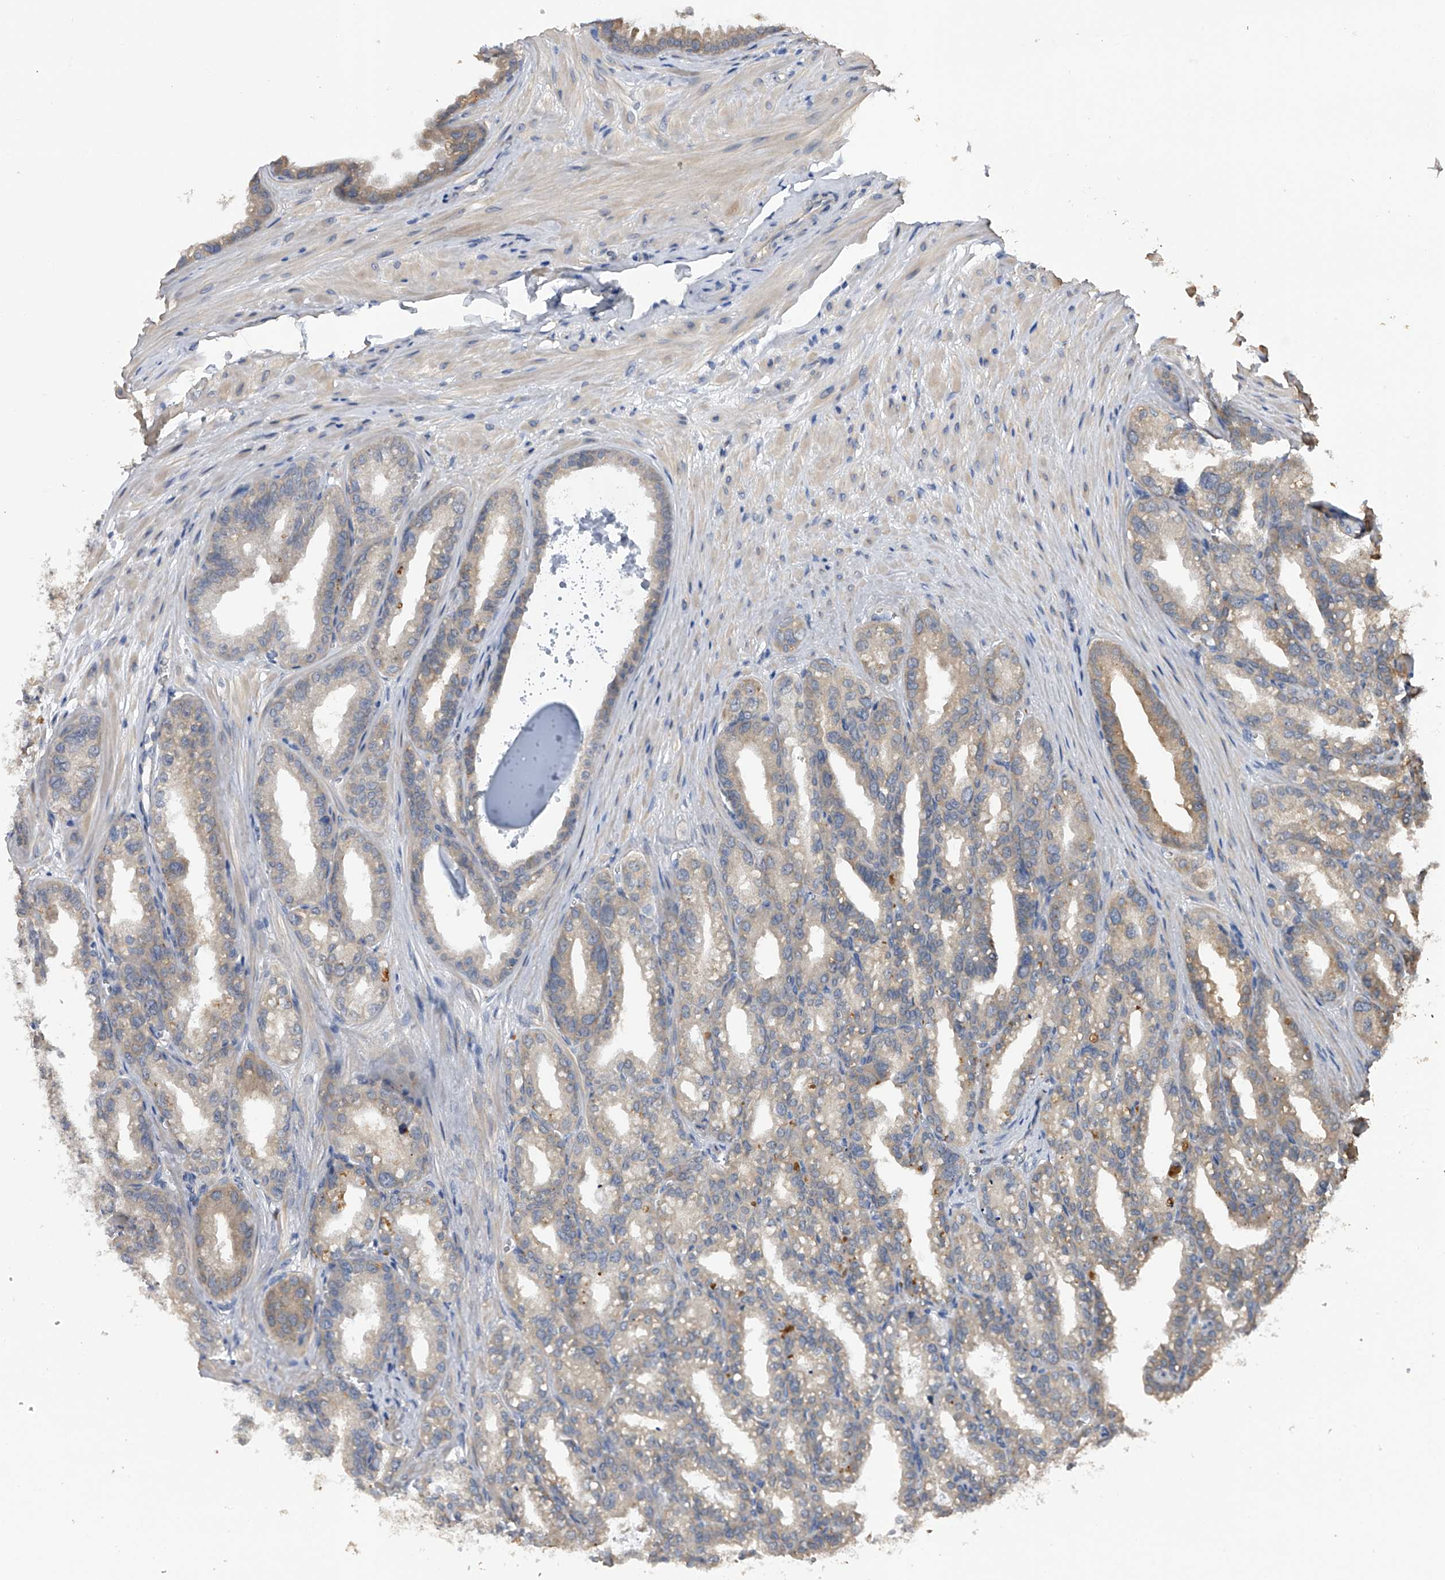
{"staining": {"intensity": "moderate", "quantity": ">75%", "location": "cytoplasmic/membranous"}, "tissue": "seminal vesicle", "cell_type": "Glandular cells", "image_type": "normal", "snomed": [{"axis": "morphology", "description": "Normal tissue, NOS"}, {"axis": "topography", "description": "Prostate"}, {"axis": "topography", "description": "Seminal veicle"}], "caption": "The immunohistochemical stain labels moderate cytoplasmic/membranous staining in glandular cells of benign seminal vesicle.", "gene": "CFAP298", "patient": {"sex": "male", "age": 51}}